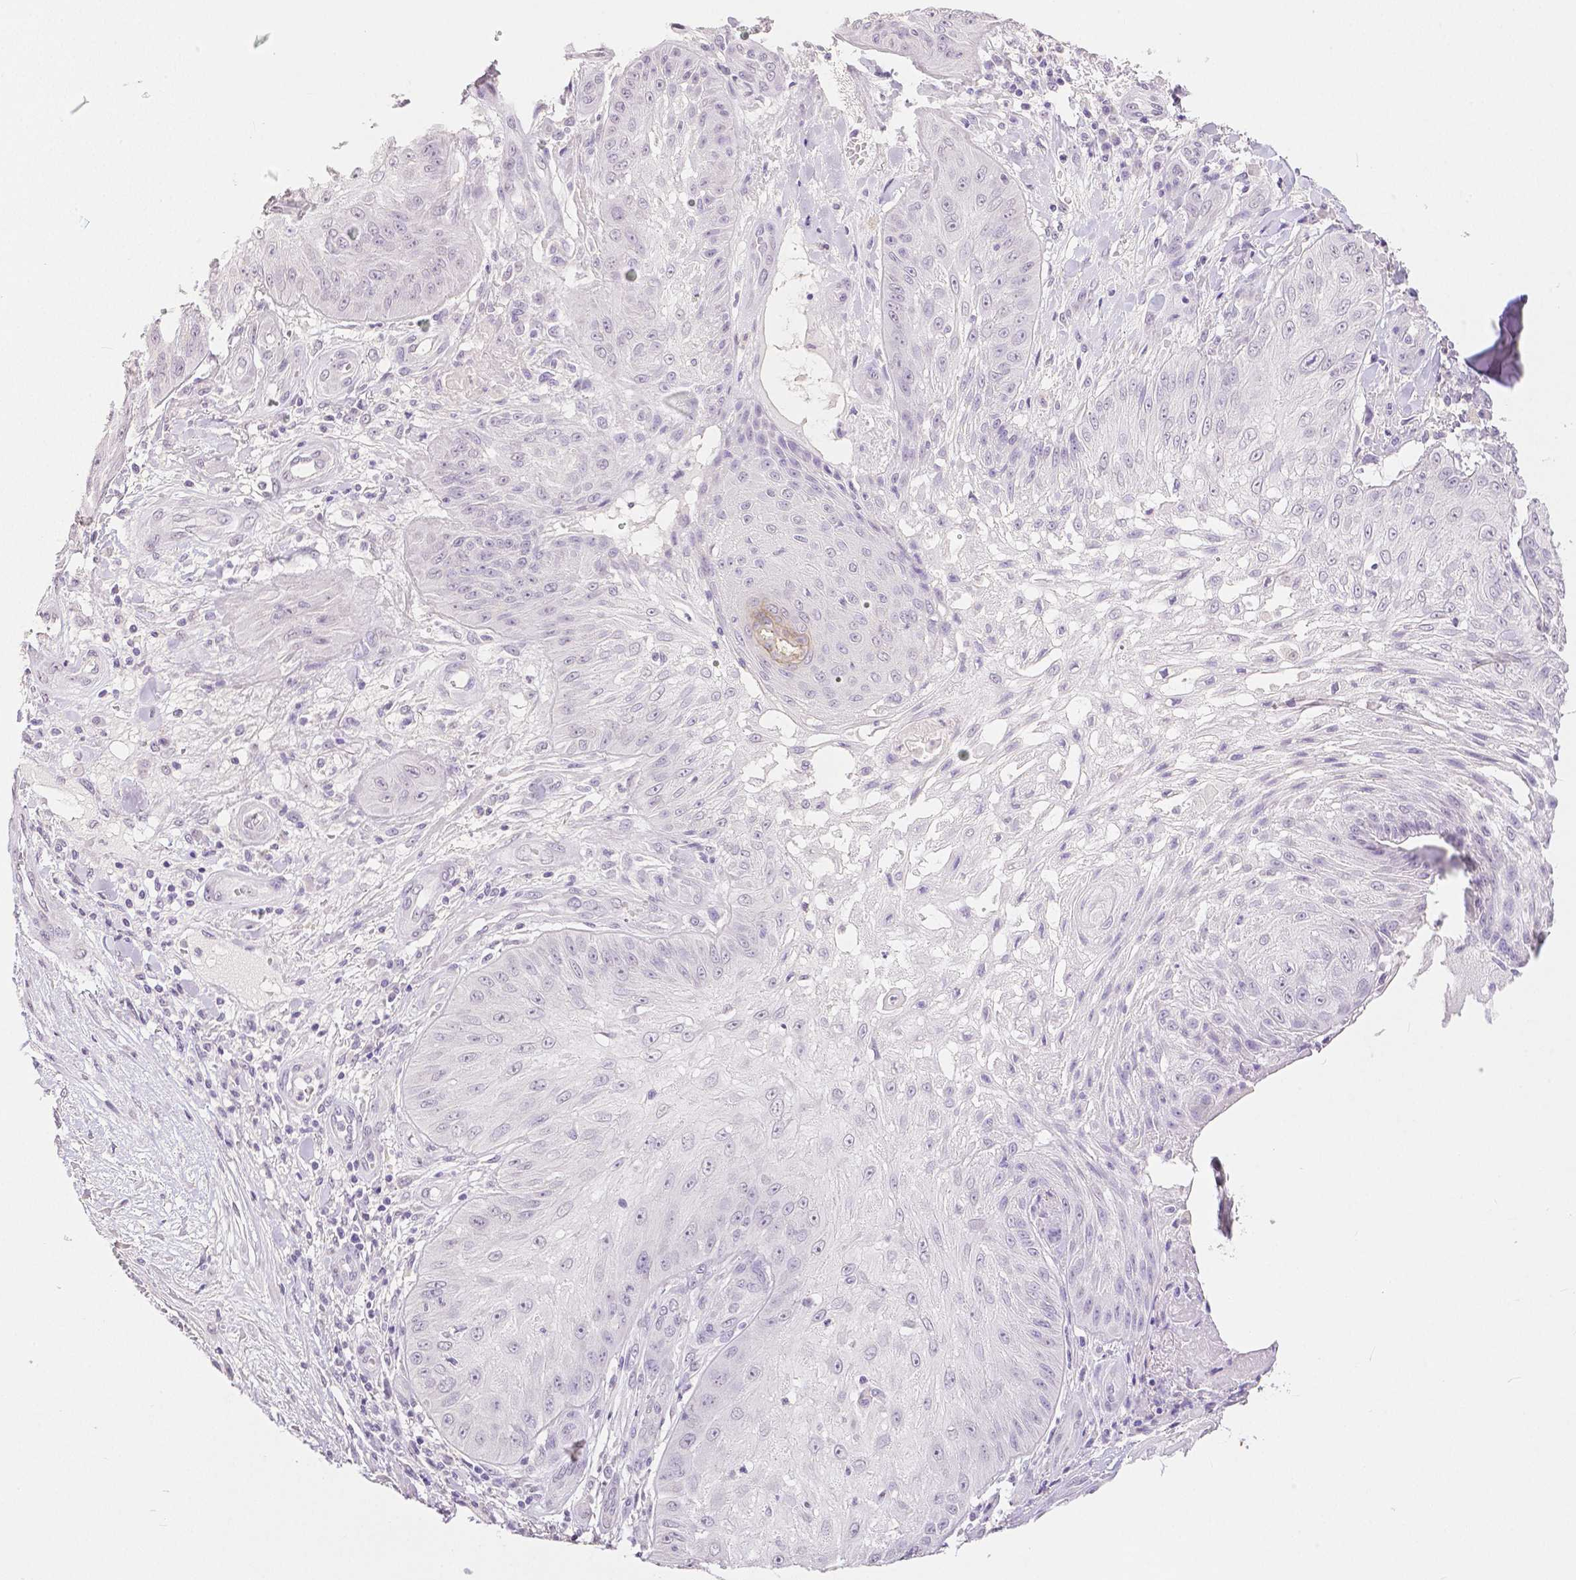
{"staining": {"intensity": "negative", "quantity": "none", "location": "none"}, "tissue": "skin cancer", "cell_type": "Tumor cells", "image_type": "cancer", "snomed": [{"axis": "morphology", "description": "Squamous cell carcinoma, NOS"}, {"axis": "topography", "description": "Skin"}], "caption": "The immunohistochemistry micrograph has no significant expression in tumor cells of skin cancer (squamous cell carcinoma) tissue.", "gene": "OCLN", "patient": {"sex": "male", "age": 70}}